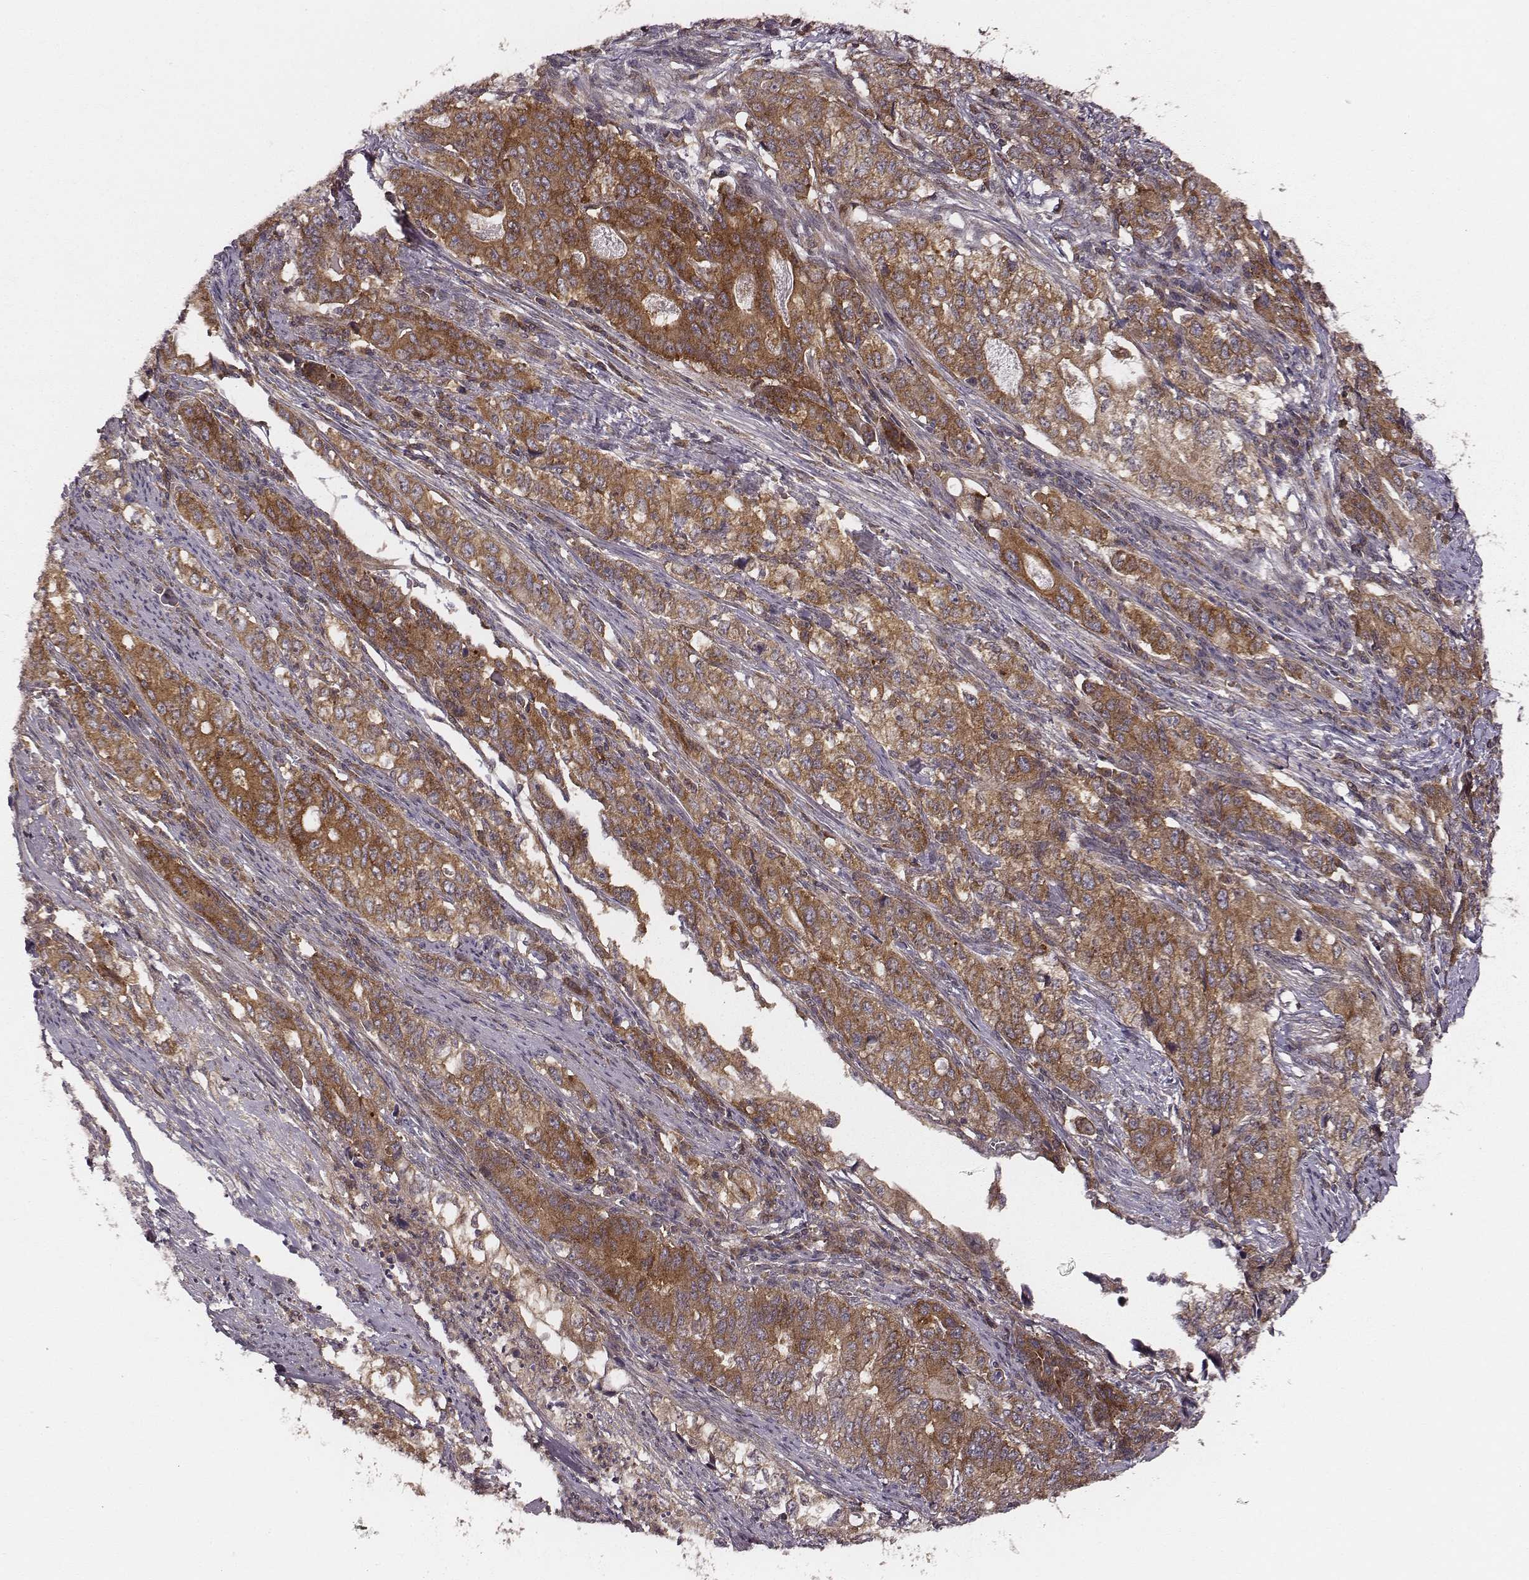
{"staining": {"intensity": "strong", "quantity": ">75%", "location": "cytoplasmic/membranous"}, "tissue": "stomach cancer", "cell_type": "Tumor cells", "image_type": "cancer", "snomed": [{"axis": "morphology", "description": "Adenocarcinoma, NOS"}, {"axis": "topography", "description": "Stomach, lower"}], "caption": "Brown immunohistochemical staining in stomach adenocarcinoma demonstrates strong cytoplasmic/membranous staining in about >75% of tumor cells. Using DAB (brown) and hematoxylin (blue) stains, captured at high magnification using brightfield microscopy.", "gene": "VPS26A", "patient": {"sex": "female", "age": 72}}